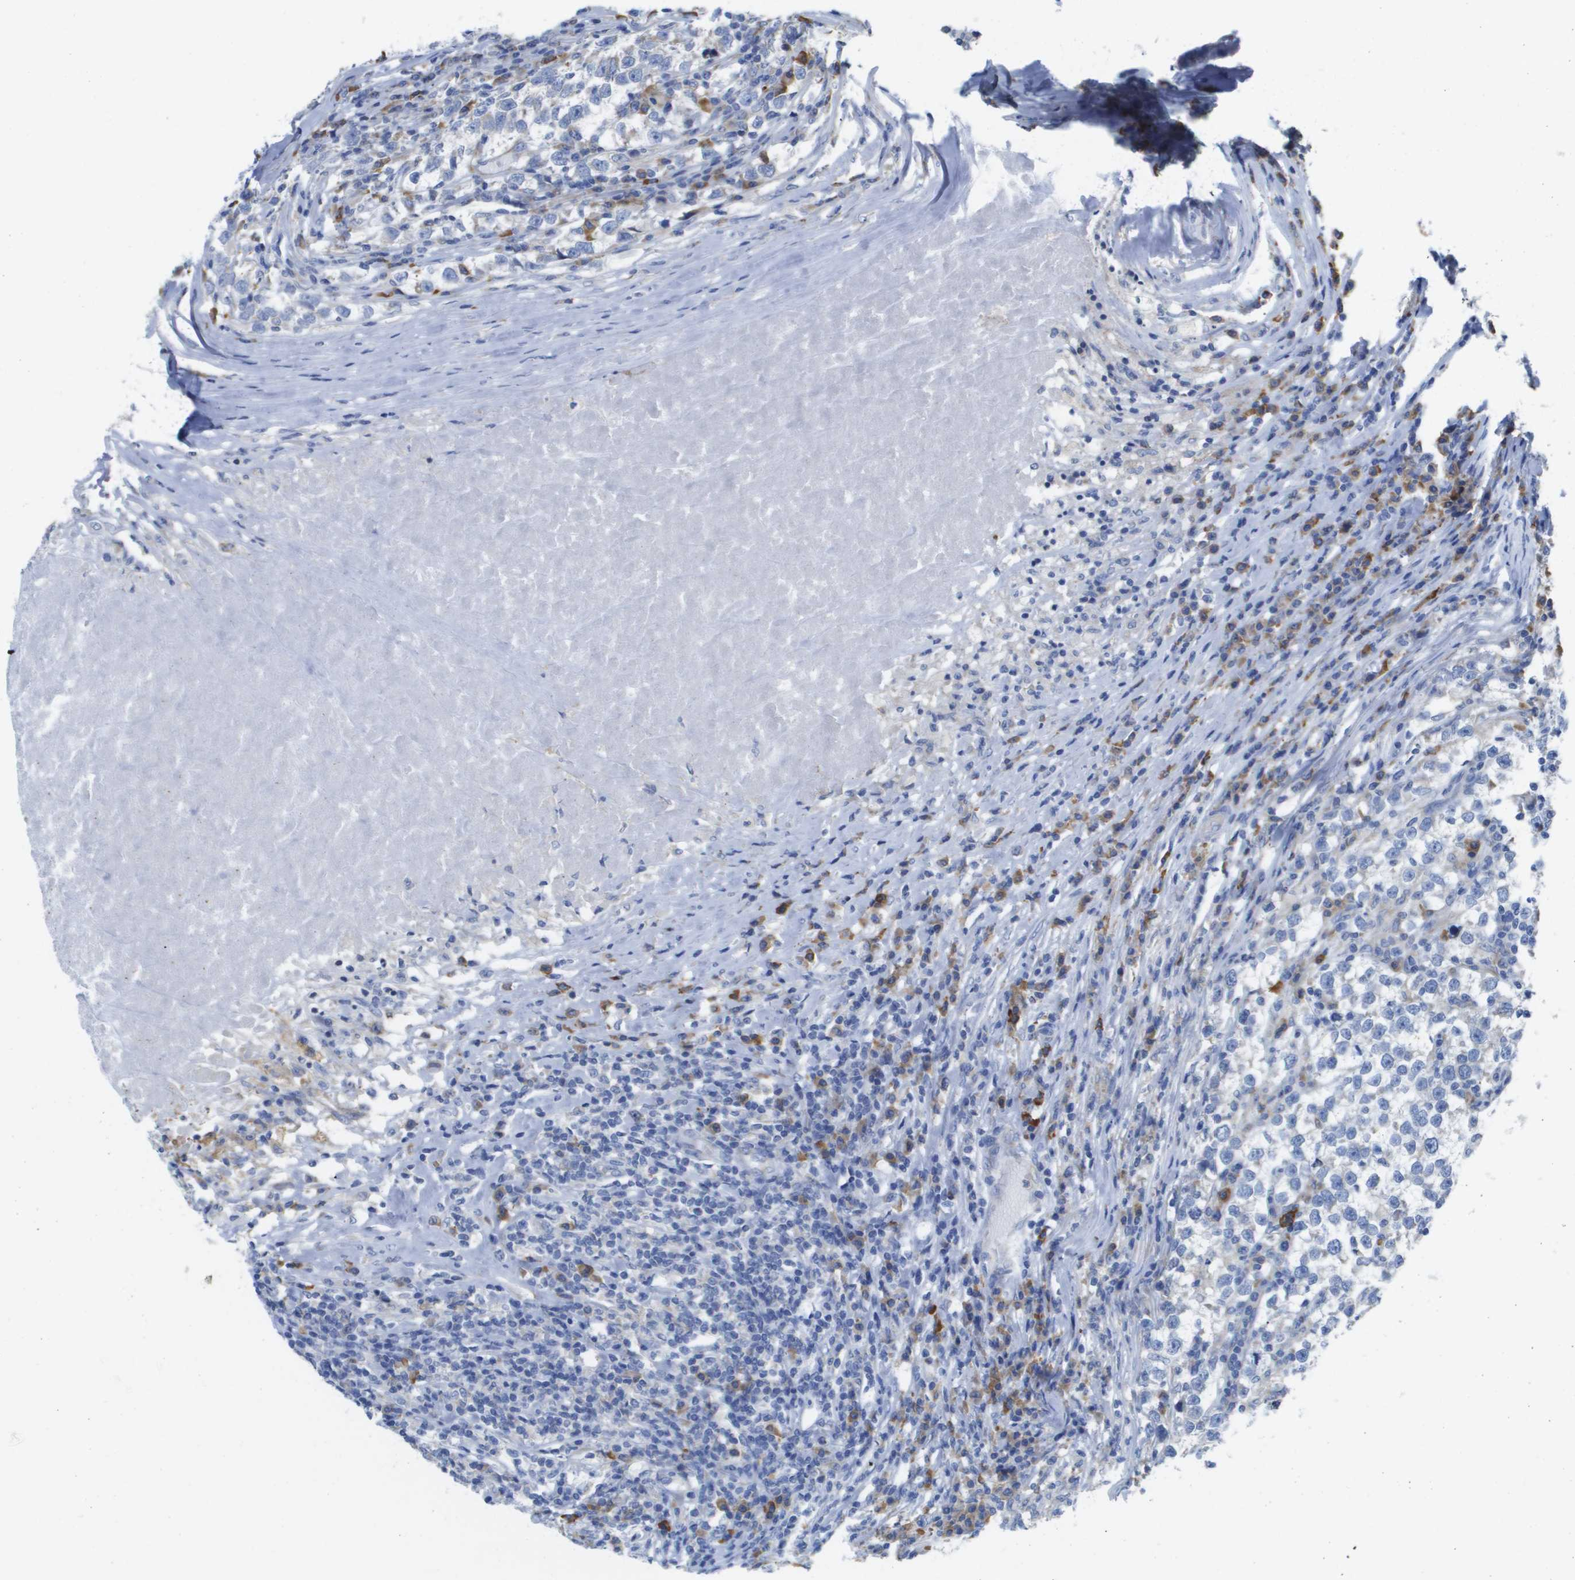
{"staining": {"intensity": "negative", "quantity": "none", "location": "none"}, "tissue": "testis cancer", "cell_type": "Tumor cells", "image_type": "cancer", "snomed": [{"axis": "morphology", "description": "Normal tissue, NOS"}, {"axis": "morphology", "description": "Seminoma, NOS"}, {"axis": "topography", "description": "Testis"}], "caption": "The image reveals no staining of tumor cells in testis cancer.", "gene": "SDR42E1", "patient": {"sex": "male", "age": 43}}